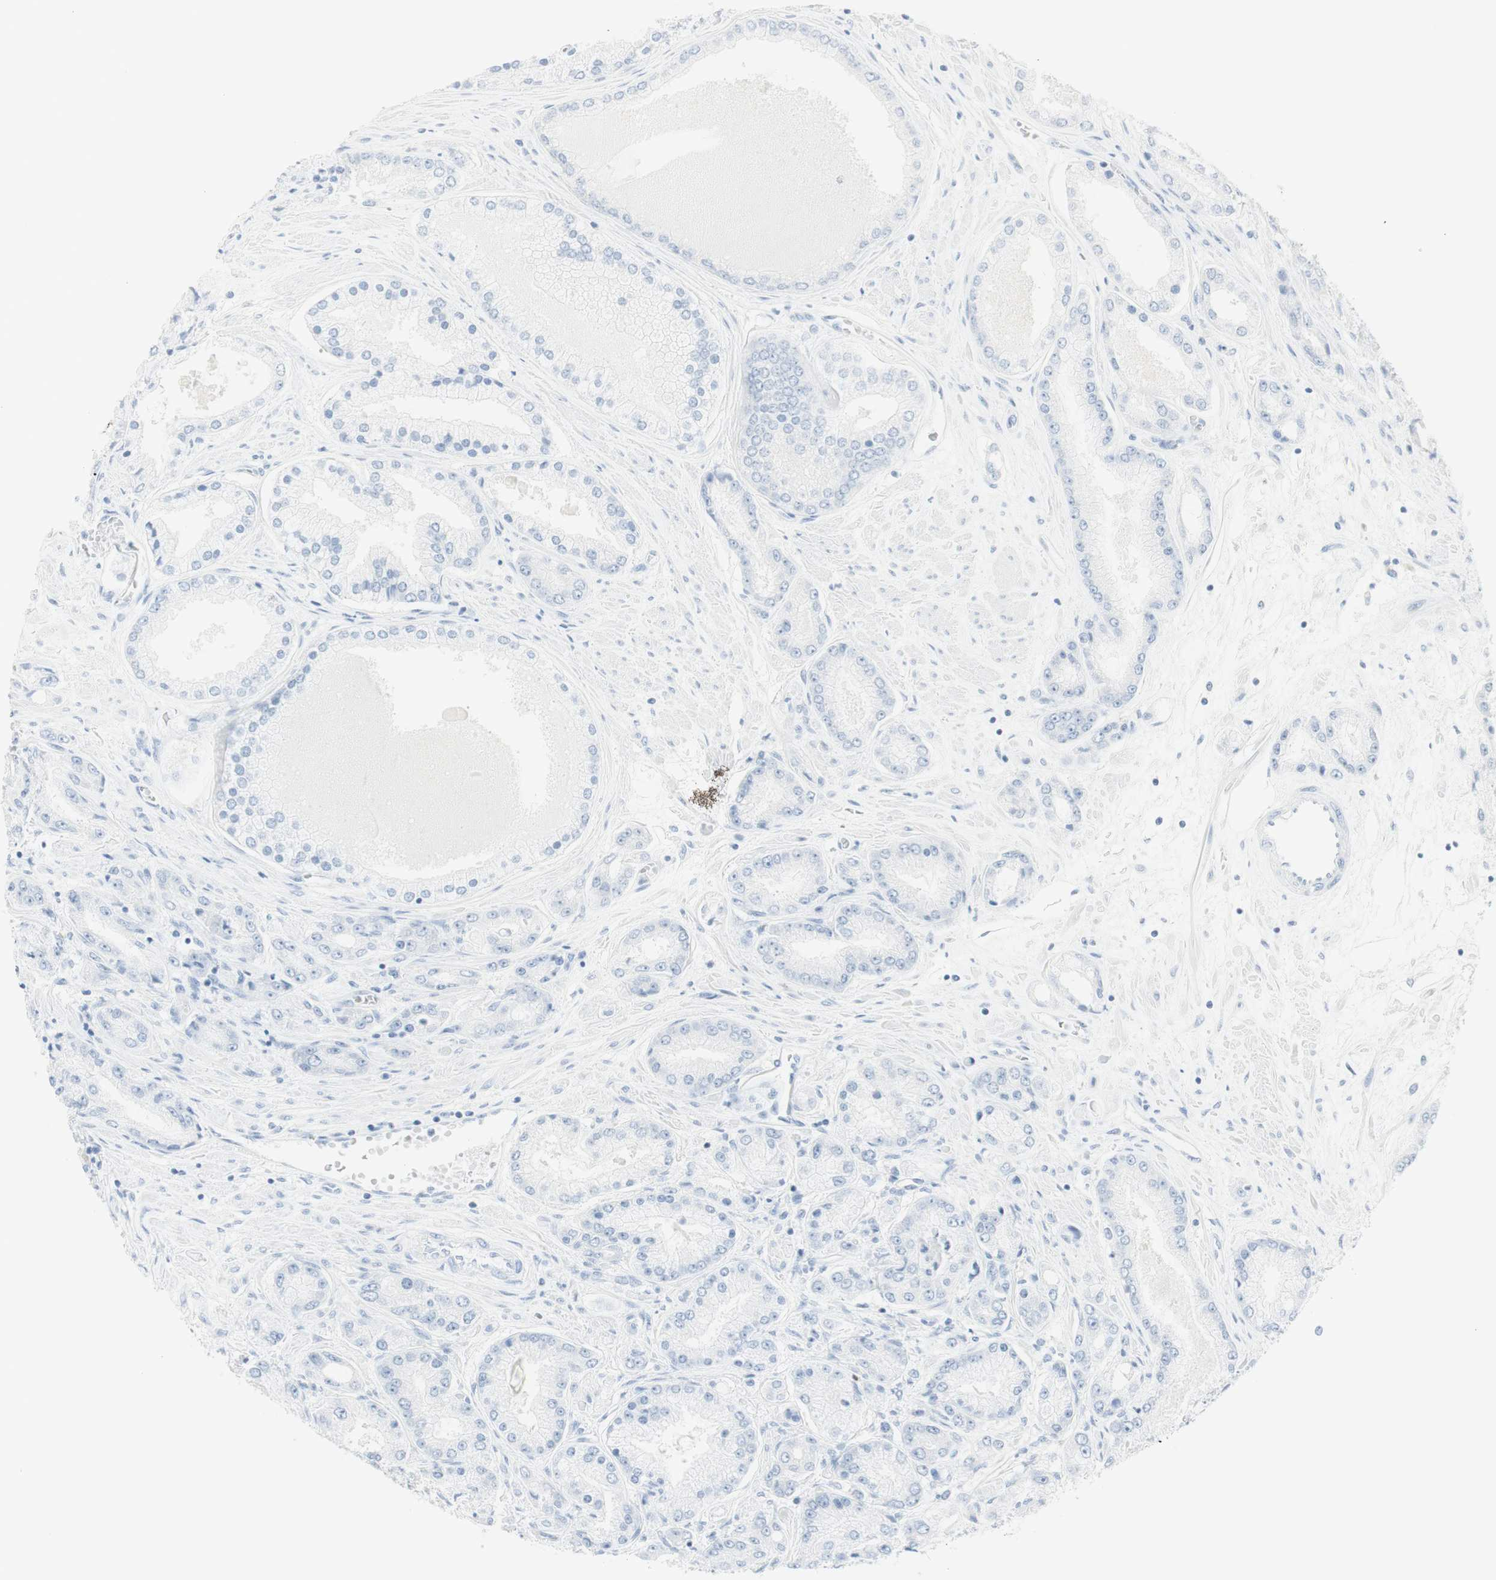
{"staining": {"intensity": "negative", "quantity": "none", "location": "none"}, "tissue": "prostate cancer", "cell_type": "Tumor cells", "image_type": "cancer", "snomed": [{"axis": "morphology", "description": "Adenocarcinoma, High grade"}, {"axis": "topography", "description": "Prostate"}], "caption": "Immunohistochemical staining of adenocarcinoma (high-grade) (prostate) demonstrates no significant expression in tumor cells.", "gene": "NAPSA", "patient": {"sex": "male", "age": 59}}